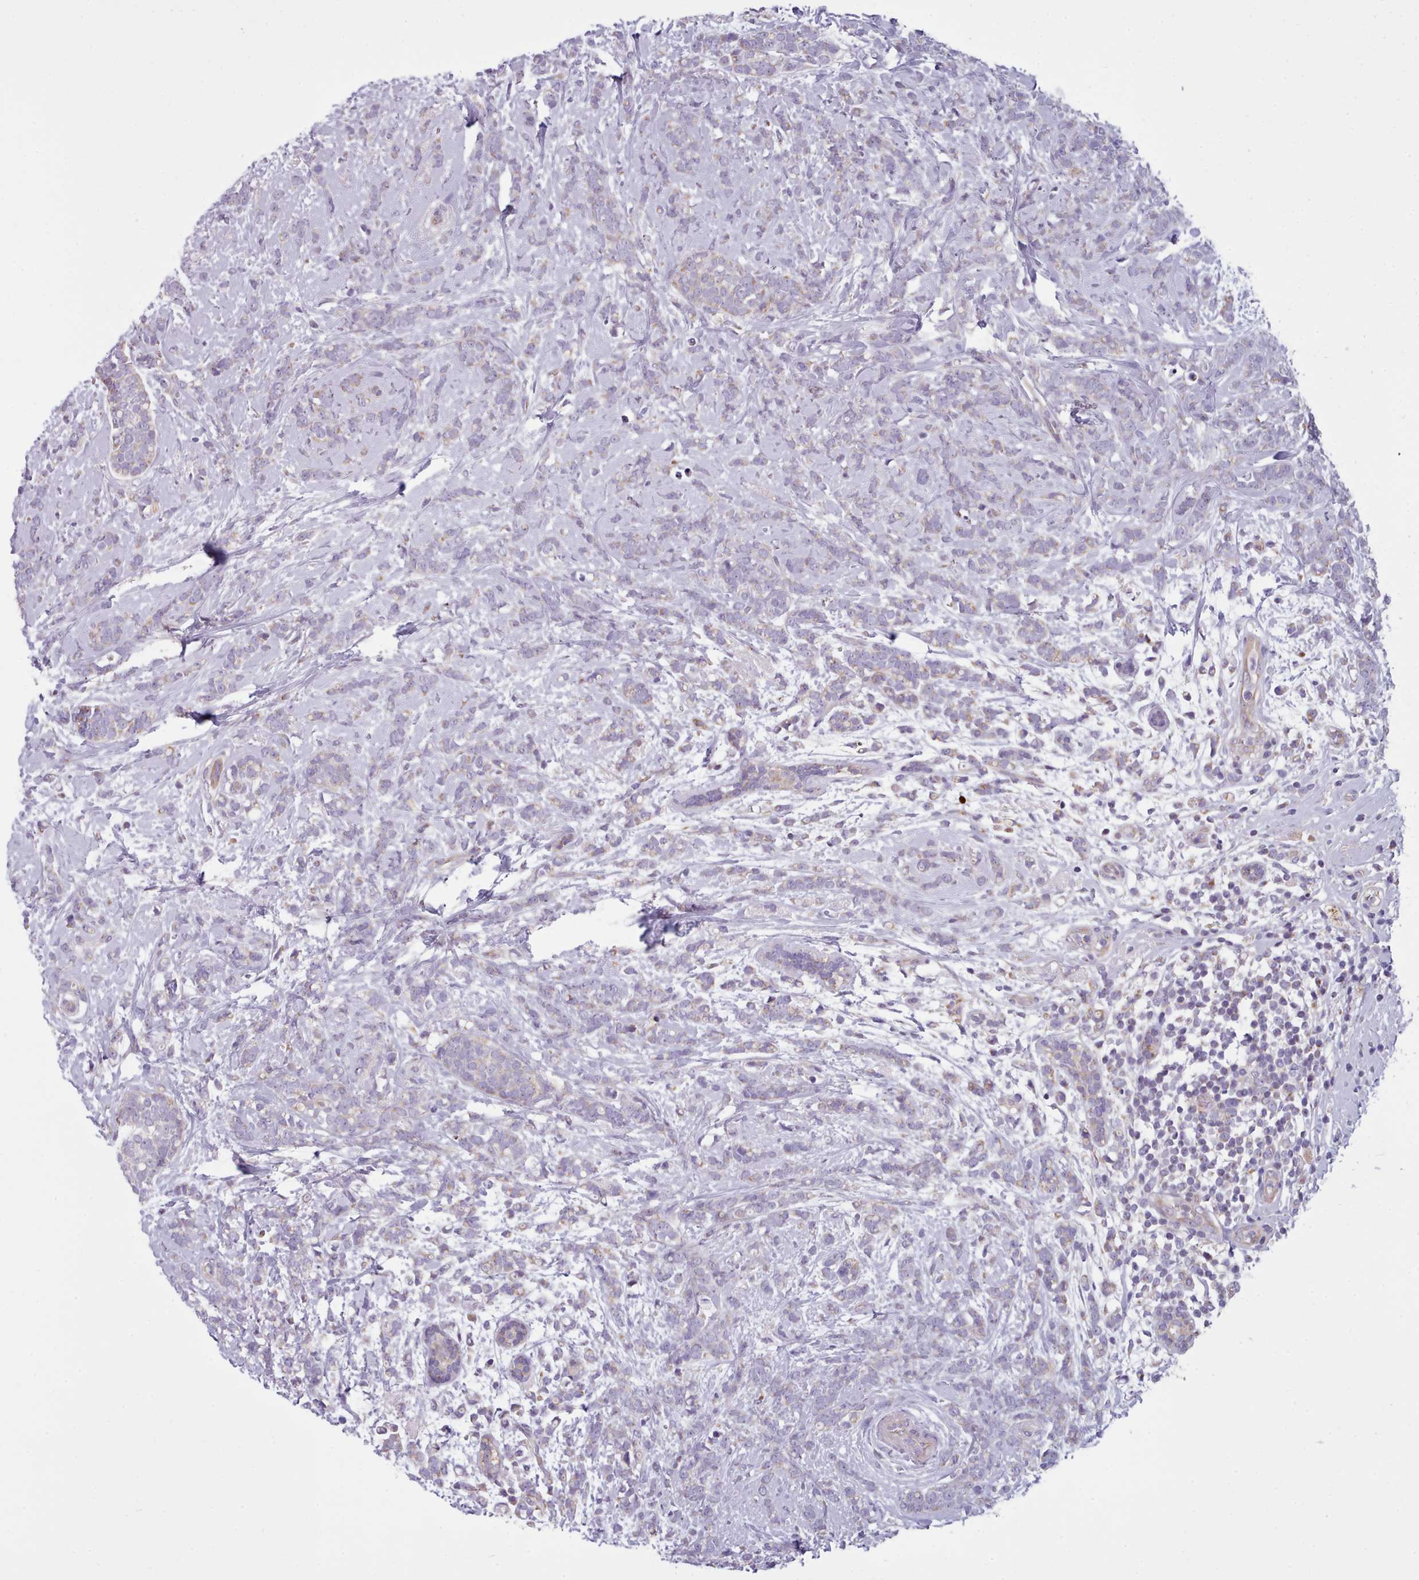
{"staining": {"intensity": "weak", "quantity": "25%-75%", "location": "cytoplasmic/membranous"}, "tissue": "breast cancer", "cell_type": "Tumor cells", "image_type": "cancer", "snomed": [{"axis": "morphology", "description": "Lobular carcinoma"}, {"axis": "topography", "description": "Breast"}], "caption": "Breast cancer stained with a protein marker reveals weak staining in tumor cells.", "gene": "SLC52A3", "patient": {"sex": "female", "age": 58}}